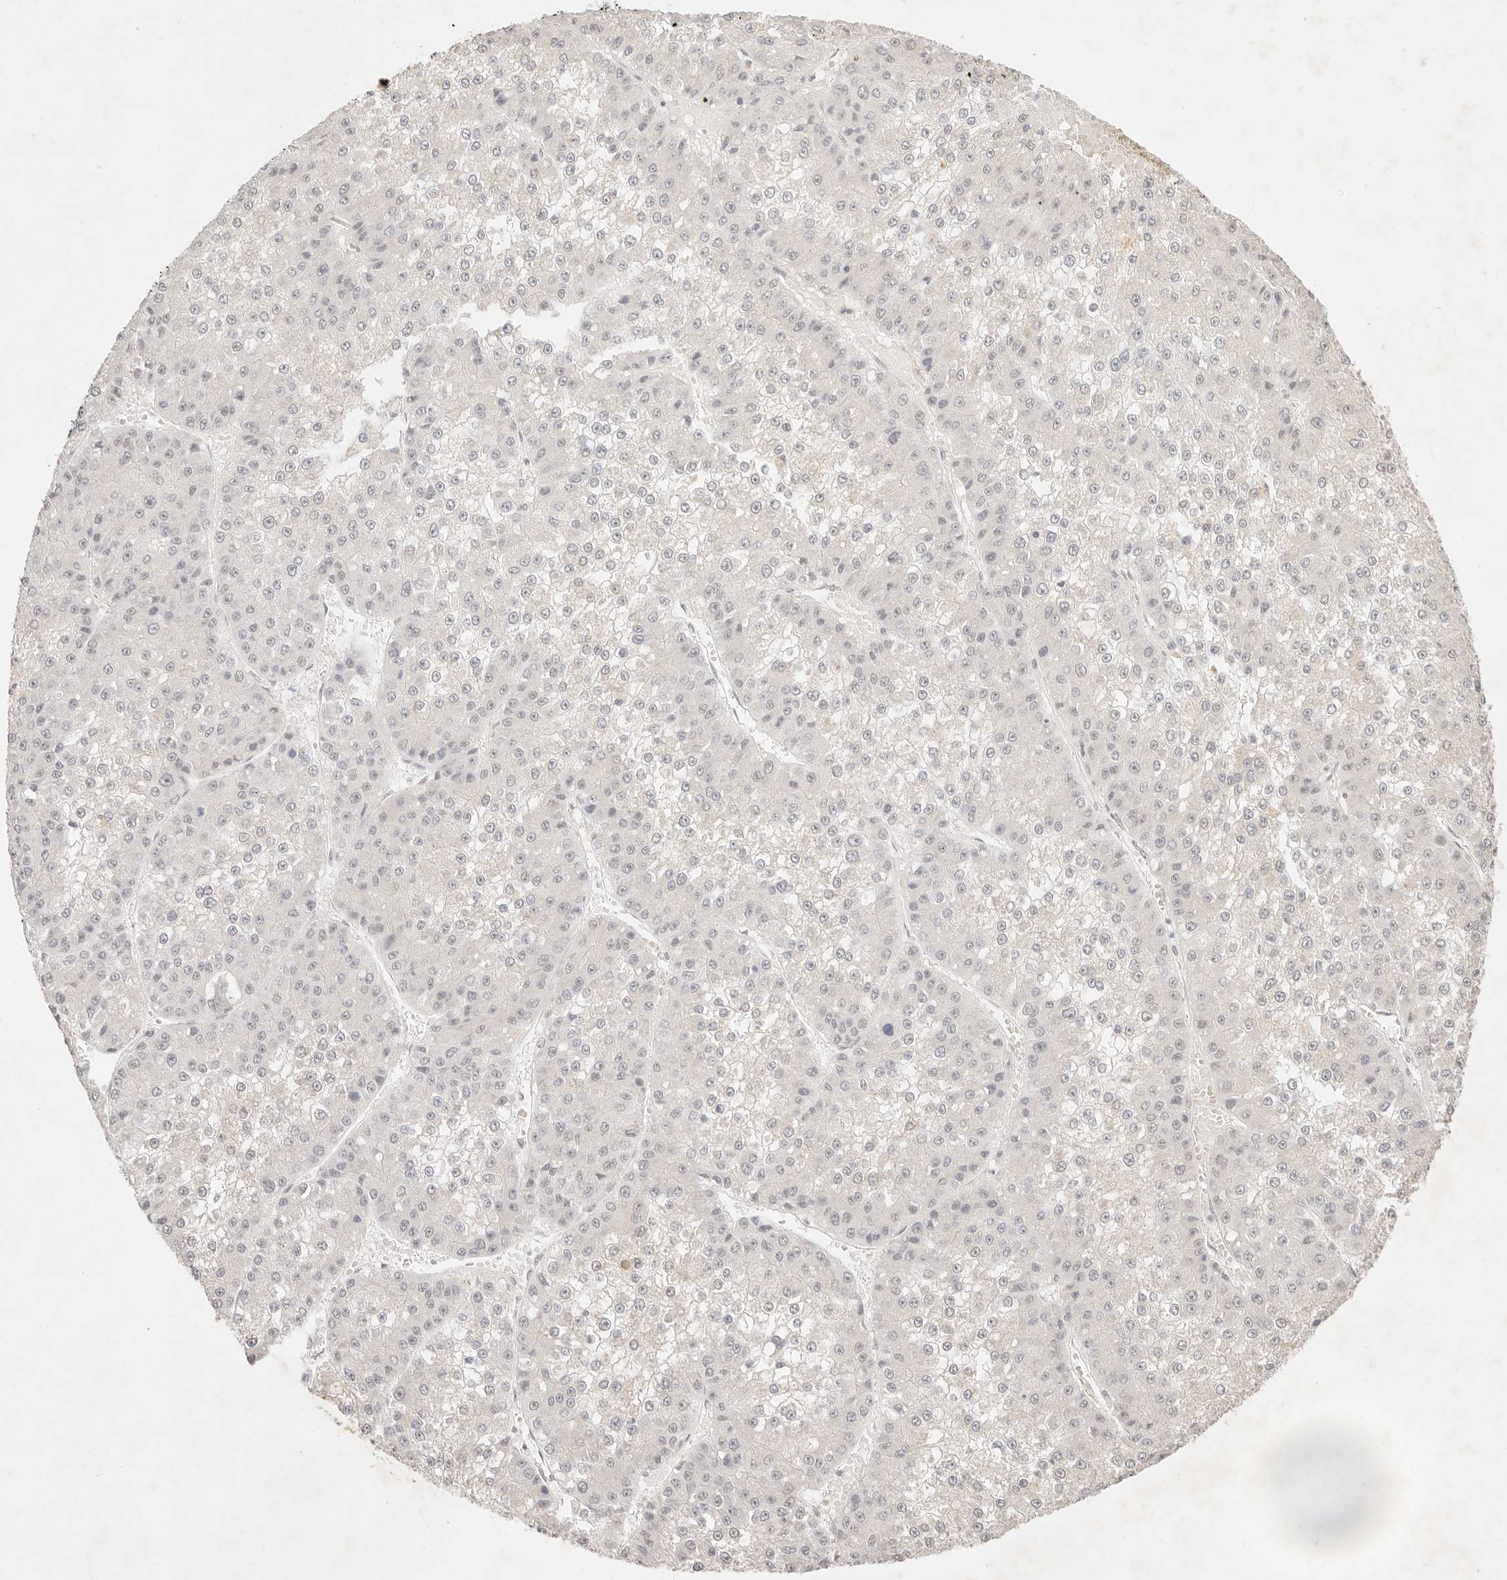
{"staining": {"intensity": "negative", "quantity": "none", "location": "none"}, "tissue": "liver cancer", "cell_type": "Tumor cells", "image_type": "cancer", "snomed": [{"axis": "morphology", "description": "Carcinoma, Hepatocellular, NOS"}, {"axis": "topography", "description": "Liver"}], "caption": "DAB immunohistochemical staining of liver cancer shows no significant positivity in tumor cells.", "gene": "GPR156", "patient": {"sex": "female", "age": 73}}